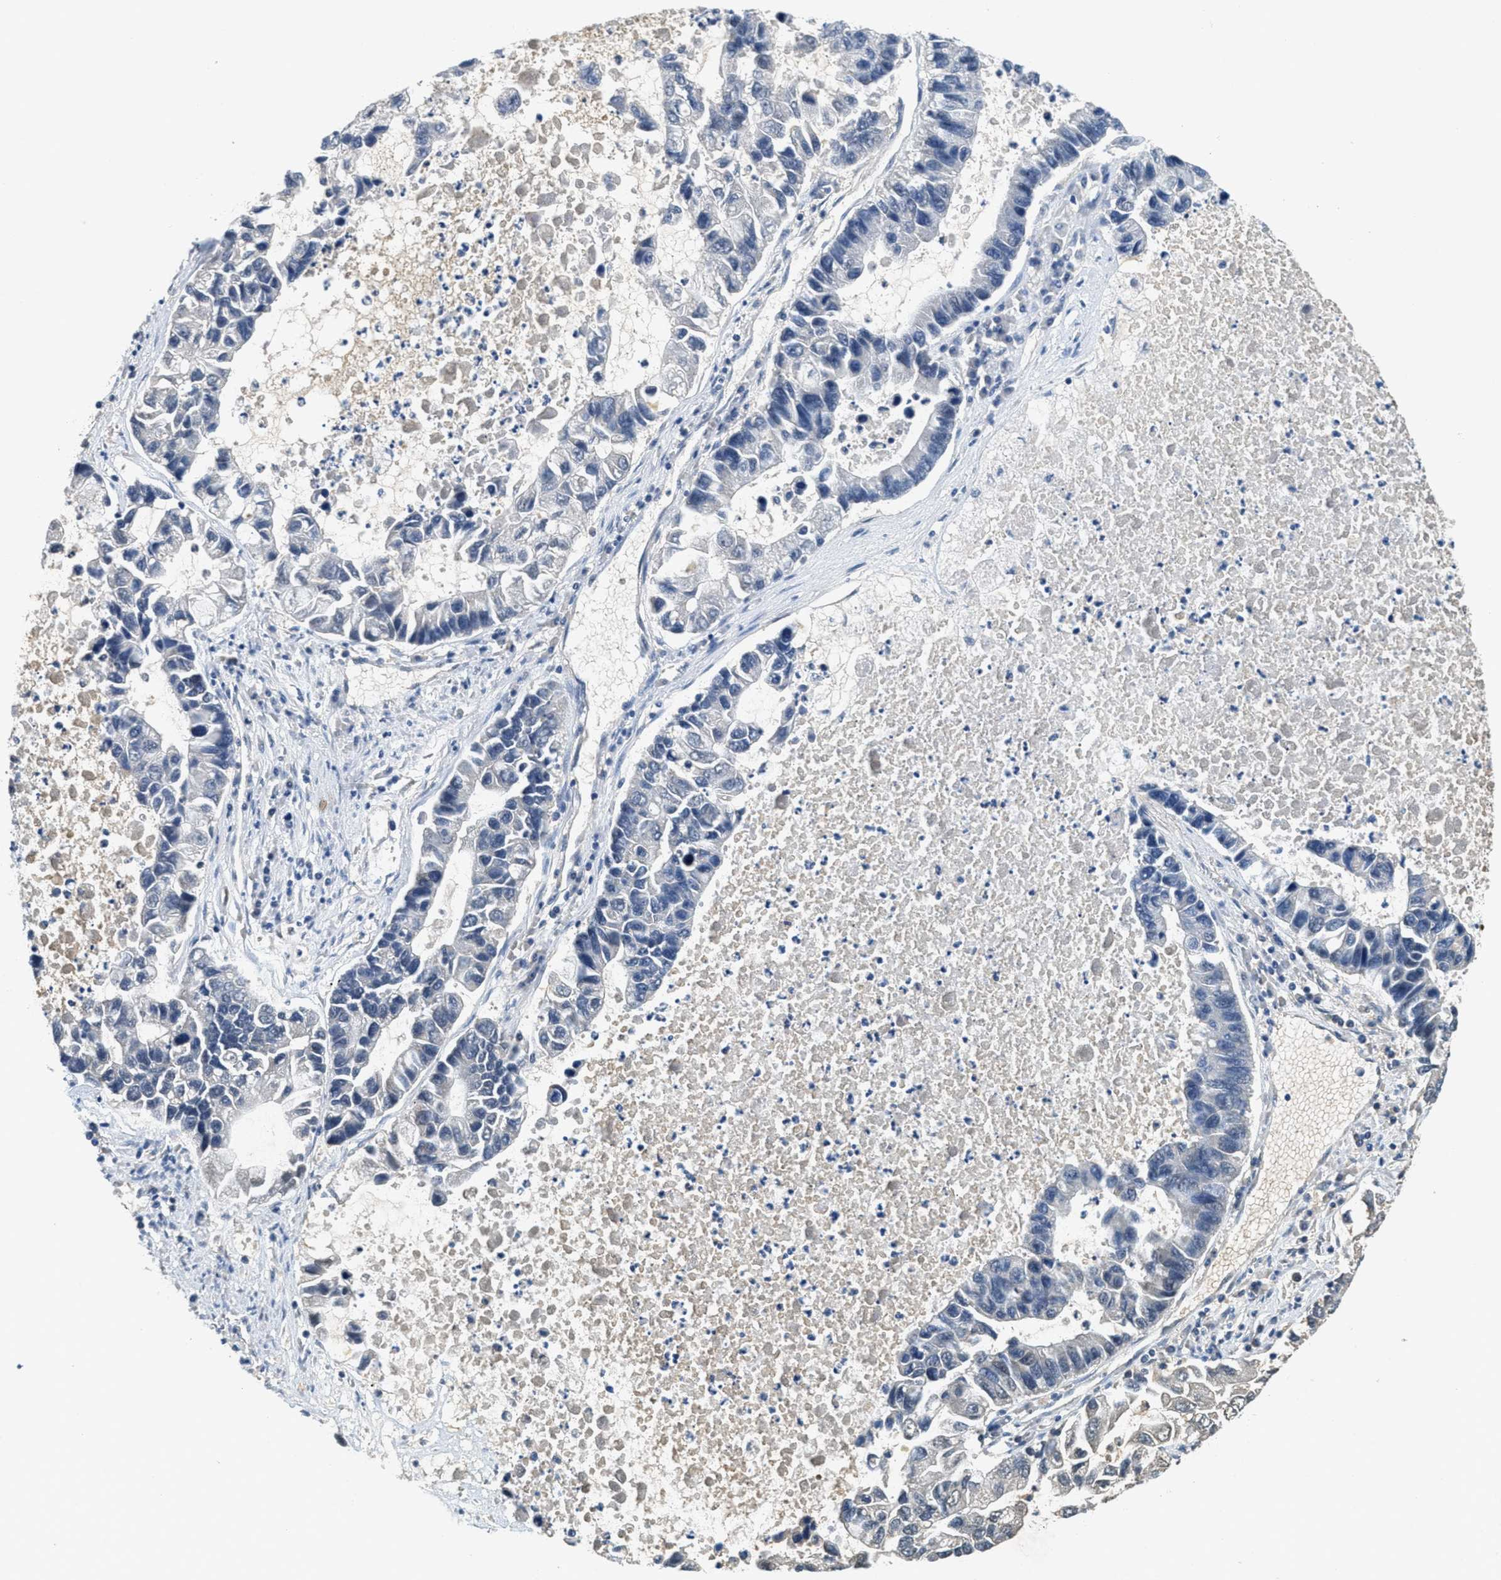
{"staining": {"intensity": "negative", "quantity": "none", "location": "none"}, "tissue": "lung cancer", "cell_type": "Tumor cells", "image_type": "cancer", "snomed": [{"axis": "morphology", "description": "Adenocarcinoma, NOS"}, {"axis": "topography", "description": "Lung"}], "caption": "There is no significant positivity in tumor cells of lung cancer.", "gene": "SERPINA1", "patient": {"sex": "female", "age": 51}}